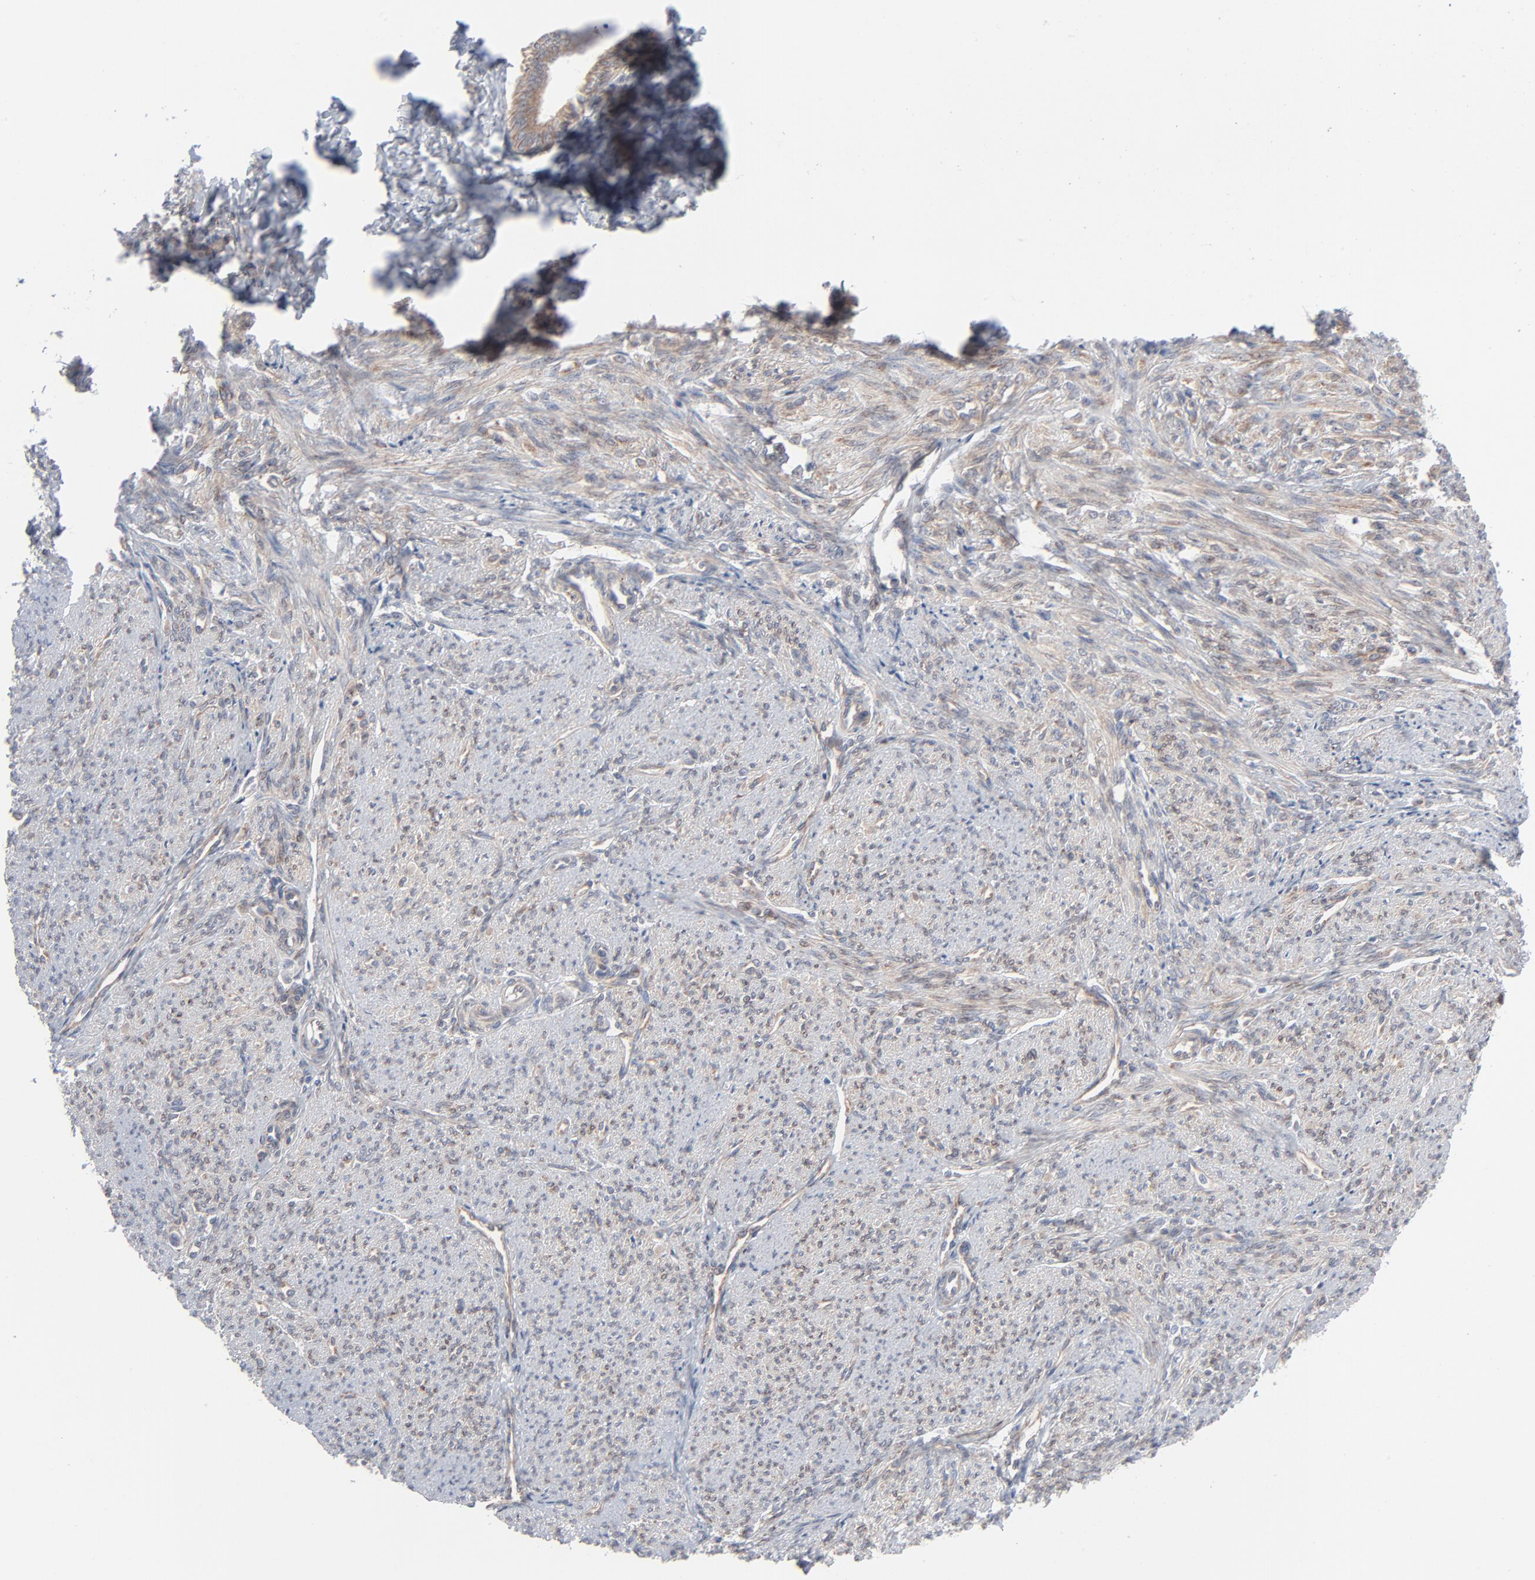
{"staining": {"intensity": "weak", "quantity": "25%-75%", "location": "cytoplasmic/membranous"}, "tissue": "smooth muscle", "cell_type": "Smooth muscle cells", "image_type": "normal", "snomed": [{"axis": "morphology", "description": "Normal tissue, NOS"}, {"axis": "topography", "description": "Smooth muscle"}], "caption": "Immunohistochemistry (IHC) image of benign smooth muscle: smooth muscle stained using immunohistochemistry (IHC) displays low levels of weak protein expression localized specifically in the cytoplasmic/membranous of smooth muscle cells, appearing as a cytoplasmic/membranous brown color.", "gene": "KDSR", "patient": {"sex": "female", "age": 65}}